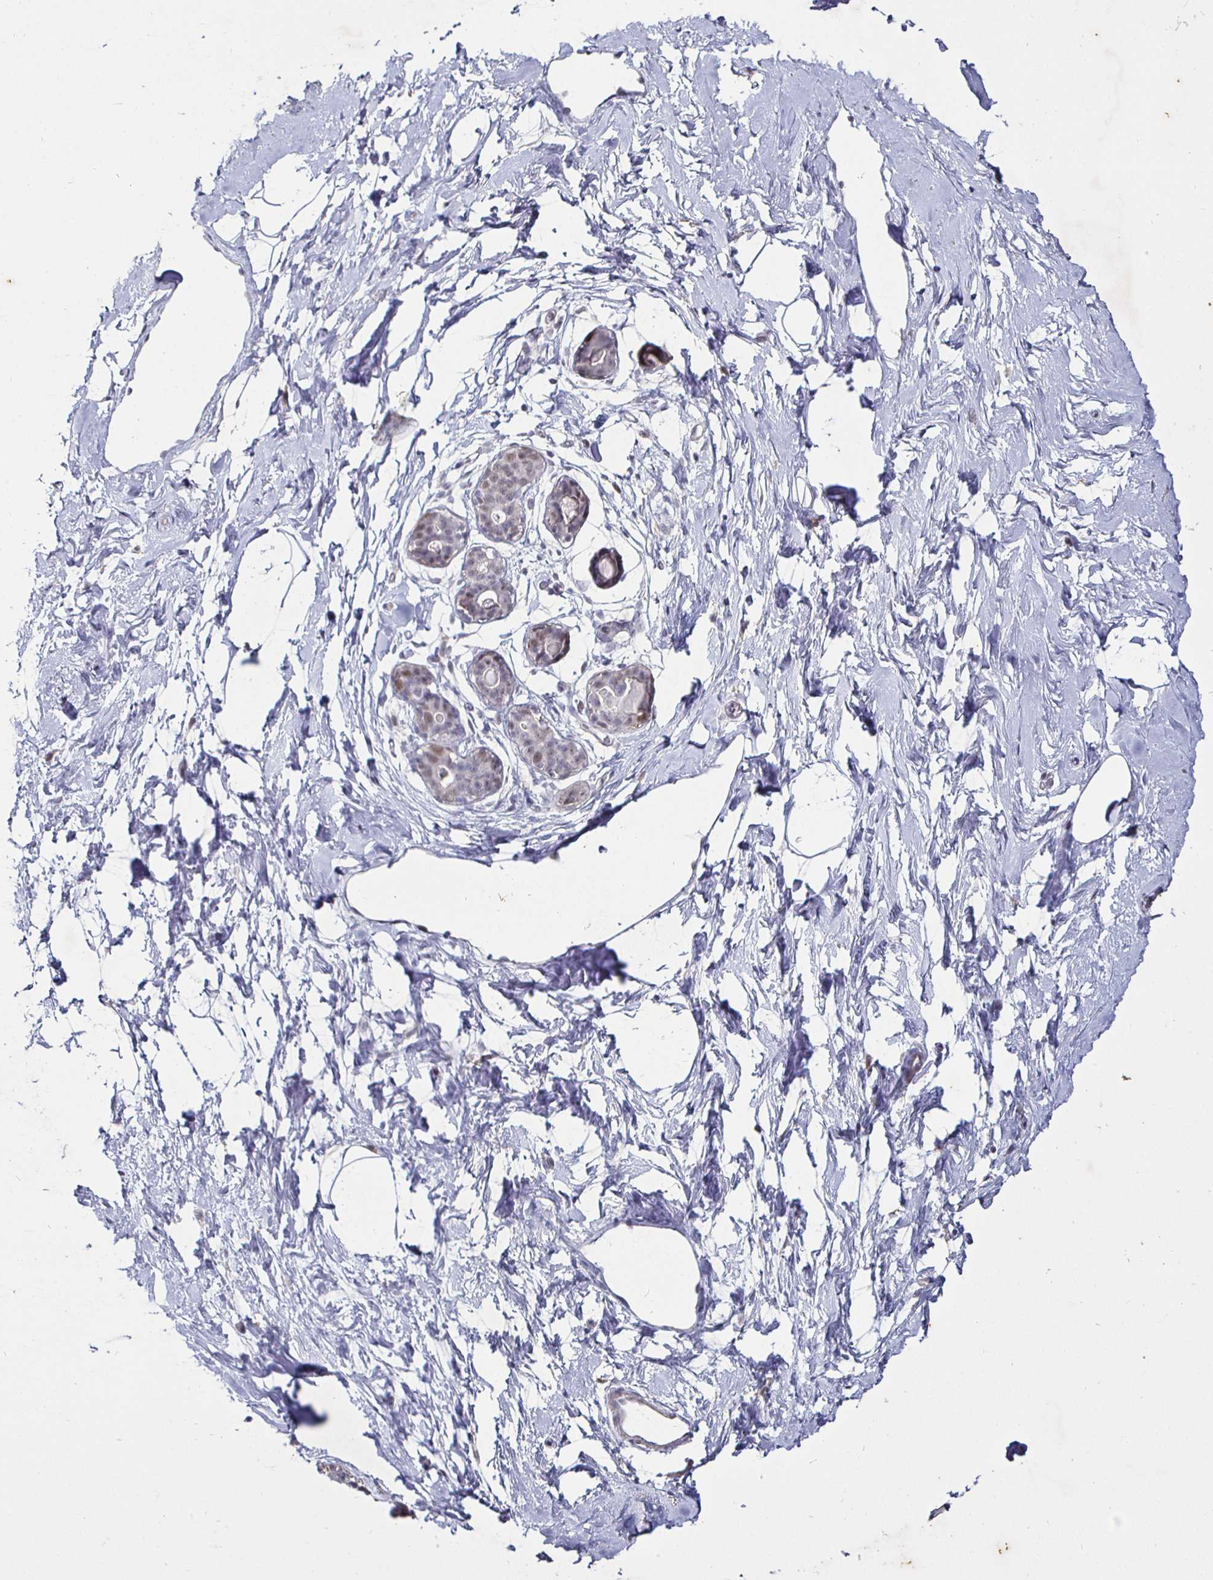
{"staining": {"intensity": "negative", "quantity": "none", "location": "none"}, "tissue": "breast", "cell_type": "Adipocytes", "image_type": "normal", "snomed": [{"axis": "morphology", "description": "Normal tissue, NOS"}, {"axis": "topography", "description": "Breast"}], "caption": "Histopathology image shows no significant protein positivity in adipocytes of unremarkable breast. (Brightfield microscopy of DAB (3,3'-diaminobenzidine) immunohistochemistry at high magnification).", "gene": "MLH1", "patient": {"sex": "female", "age": 45}}